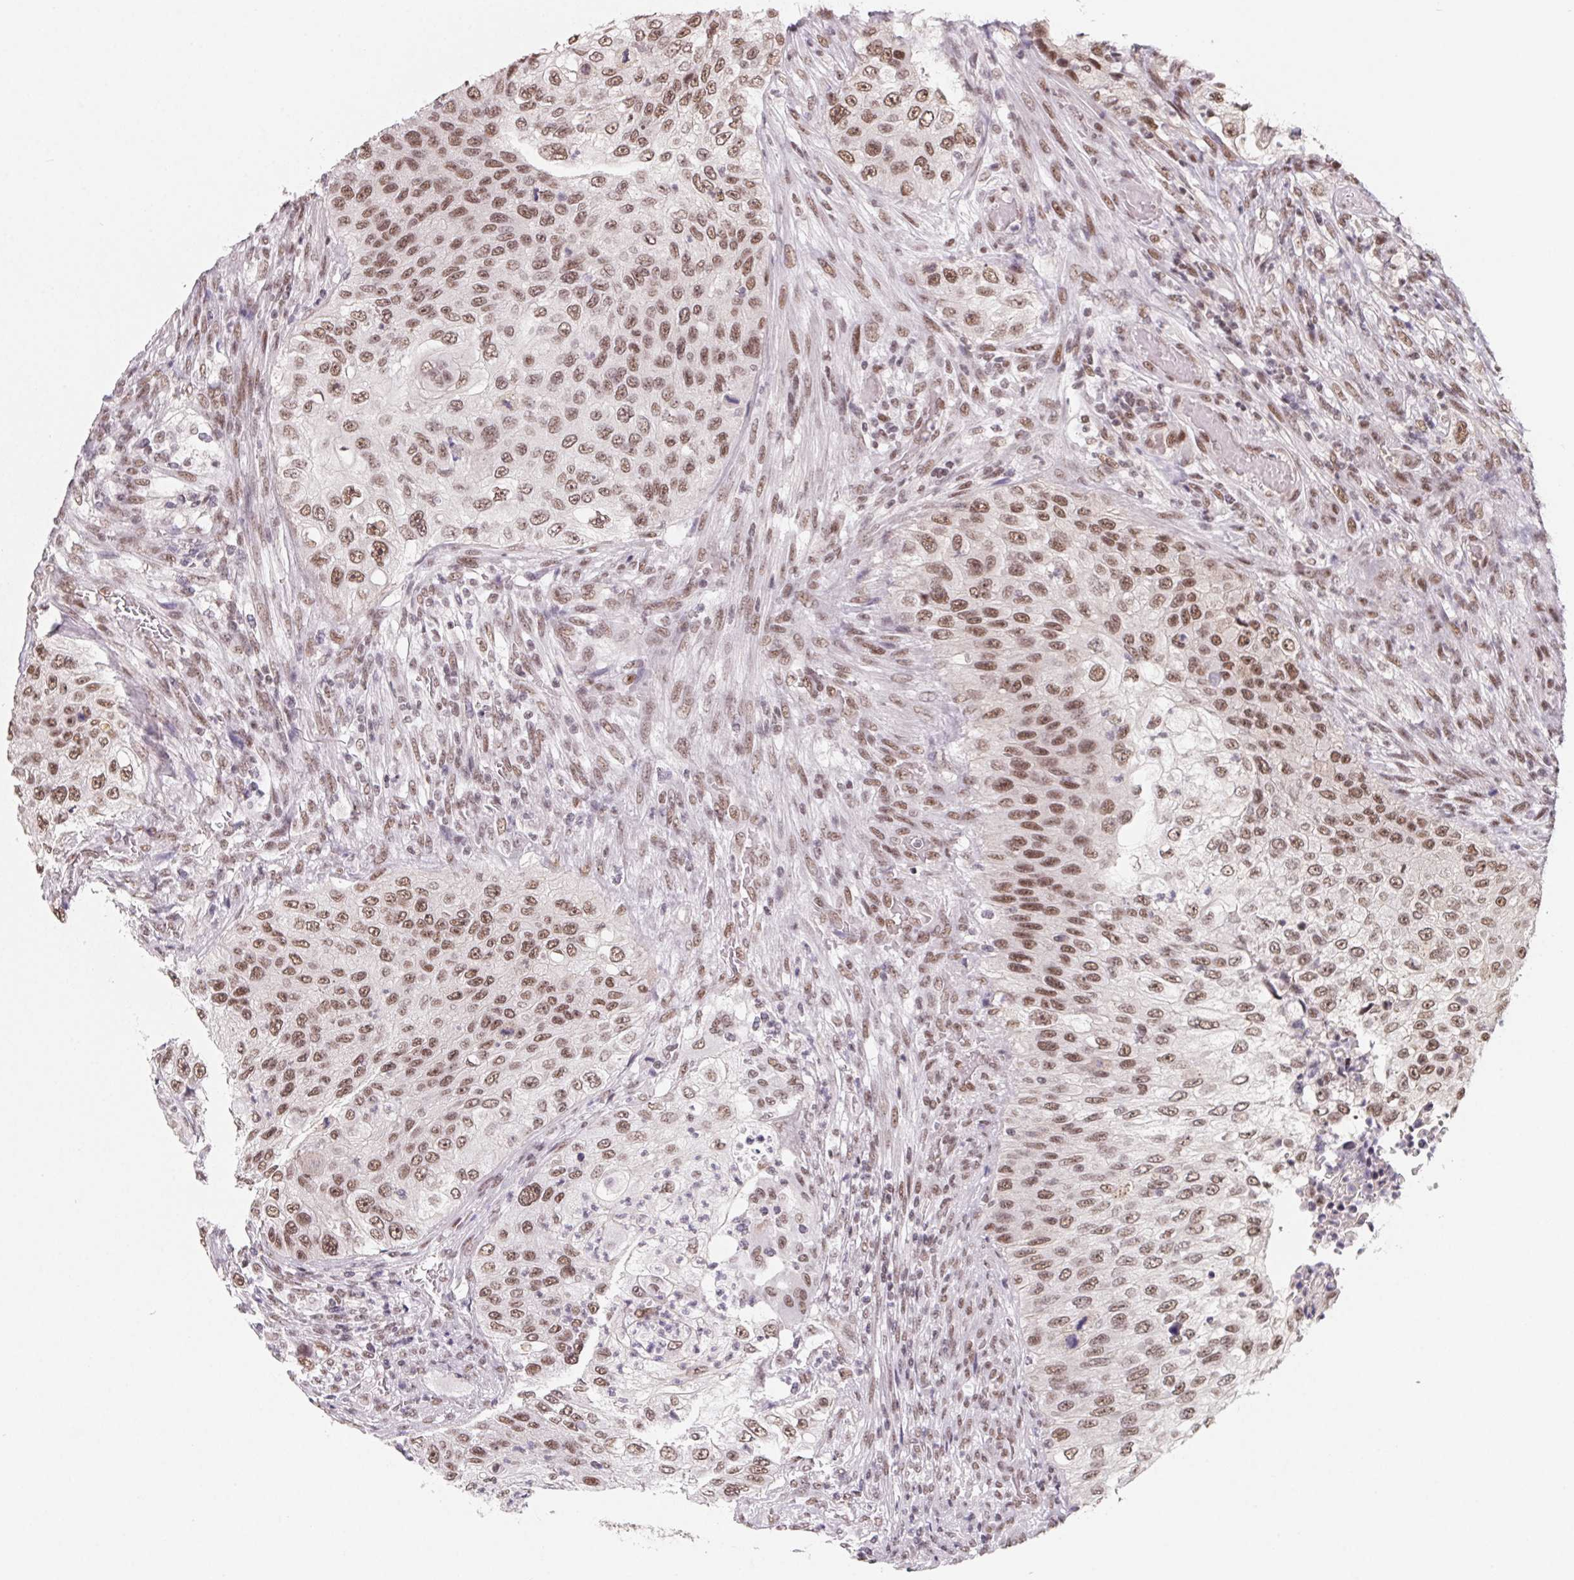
{"staining": {"intensity": "moderate", "quantity": ">75%", "location": "nuclear"}, "tissue": "urothelial cancer", "cell_type": "Tumor cells", "image_type": "cancer", "snomed": [{"axis": "morphology", "description": "Urothelial carcinoma, High grade"}, {"axis": "topography", "description": "Urinary bladder"}], "caption": "Human urothelial cancer stained with a brown dye shows moderate nuclear positive positivity in about >75% of tumor cells.", "gene": "TCERG1", "patient": {"sex": "female", "age": 60}}